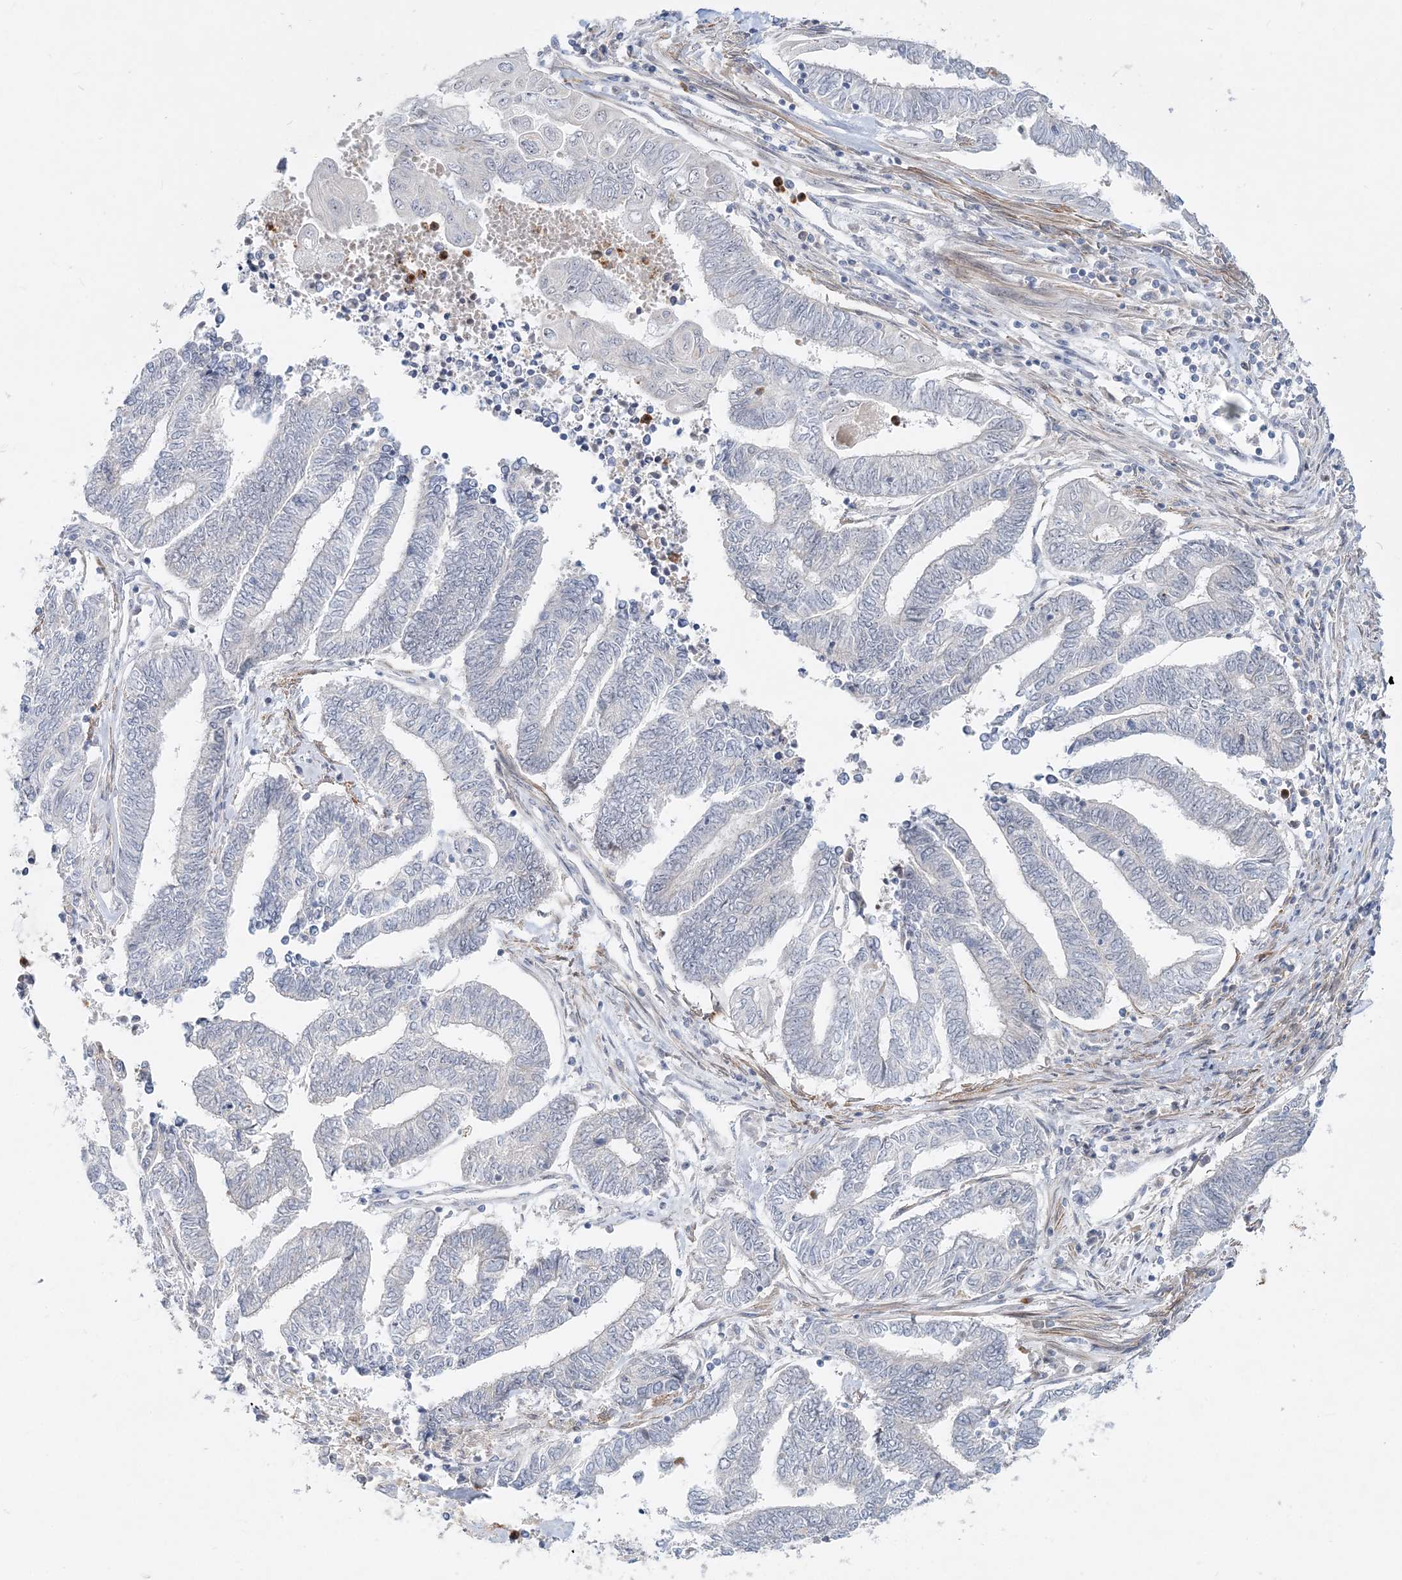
{"staining": {"intensity": "negative", "quantity": "none", "location": "none"}, "tissue": "endometrial cancer", "cell_type": "Tumor cells", "image_type": "cancer", "snomed": [{"axis": "morphology", "description": "Adenocarcinoma, NOS"}, {"axis": "topography", "description": "Uterus"}, {"axis": "topography", "description": "Endometrium"}], "caption": "Micrograph shows no protein positivity in tumor cells of adenocarcinoma (endometrial) tissue. The staining was performed using DAB (3,3'-diaminobenzidine) to visualize the protein expression in brown, while the nuclei were stained in blue with hematoxylin (Magnification: 20x).", "gene": "DNAH5", "patient": {"sex": "female", "age": 70}}